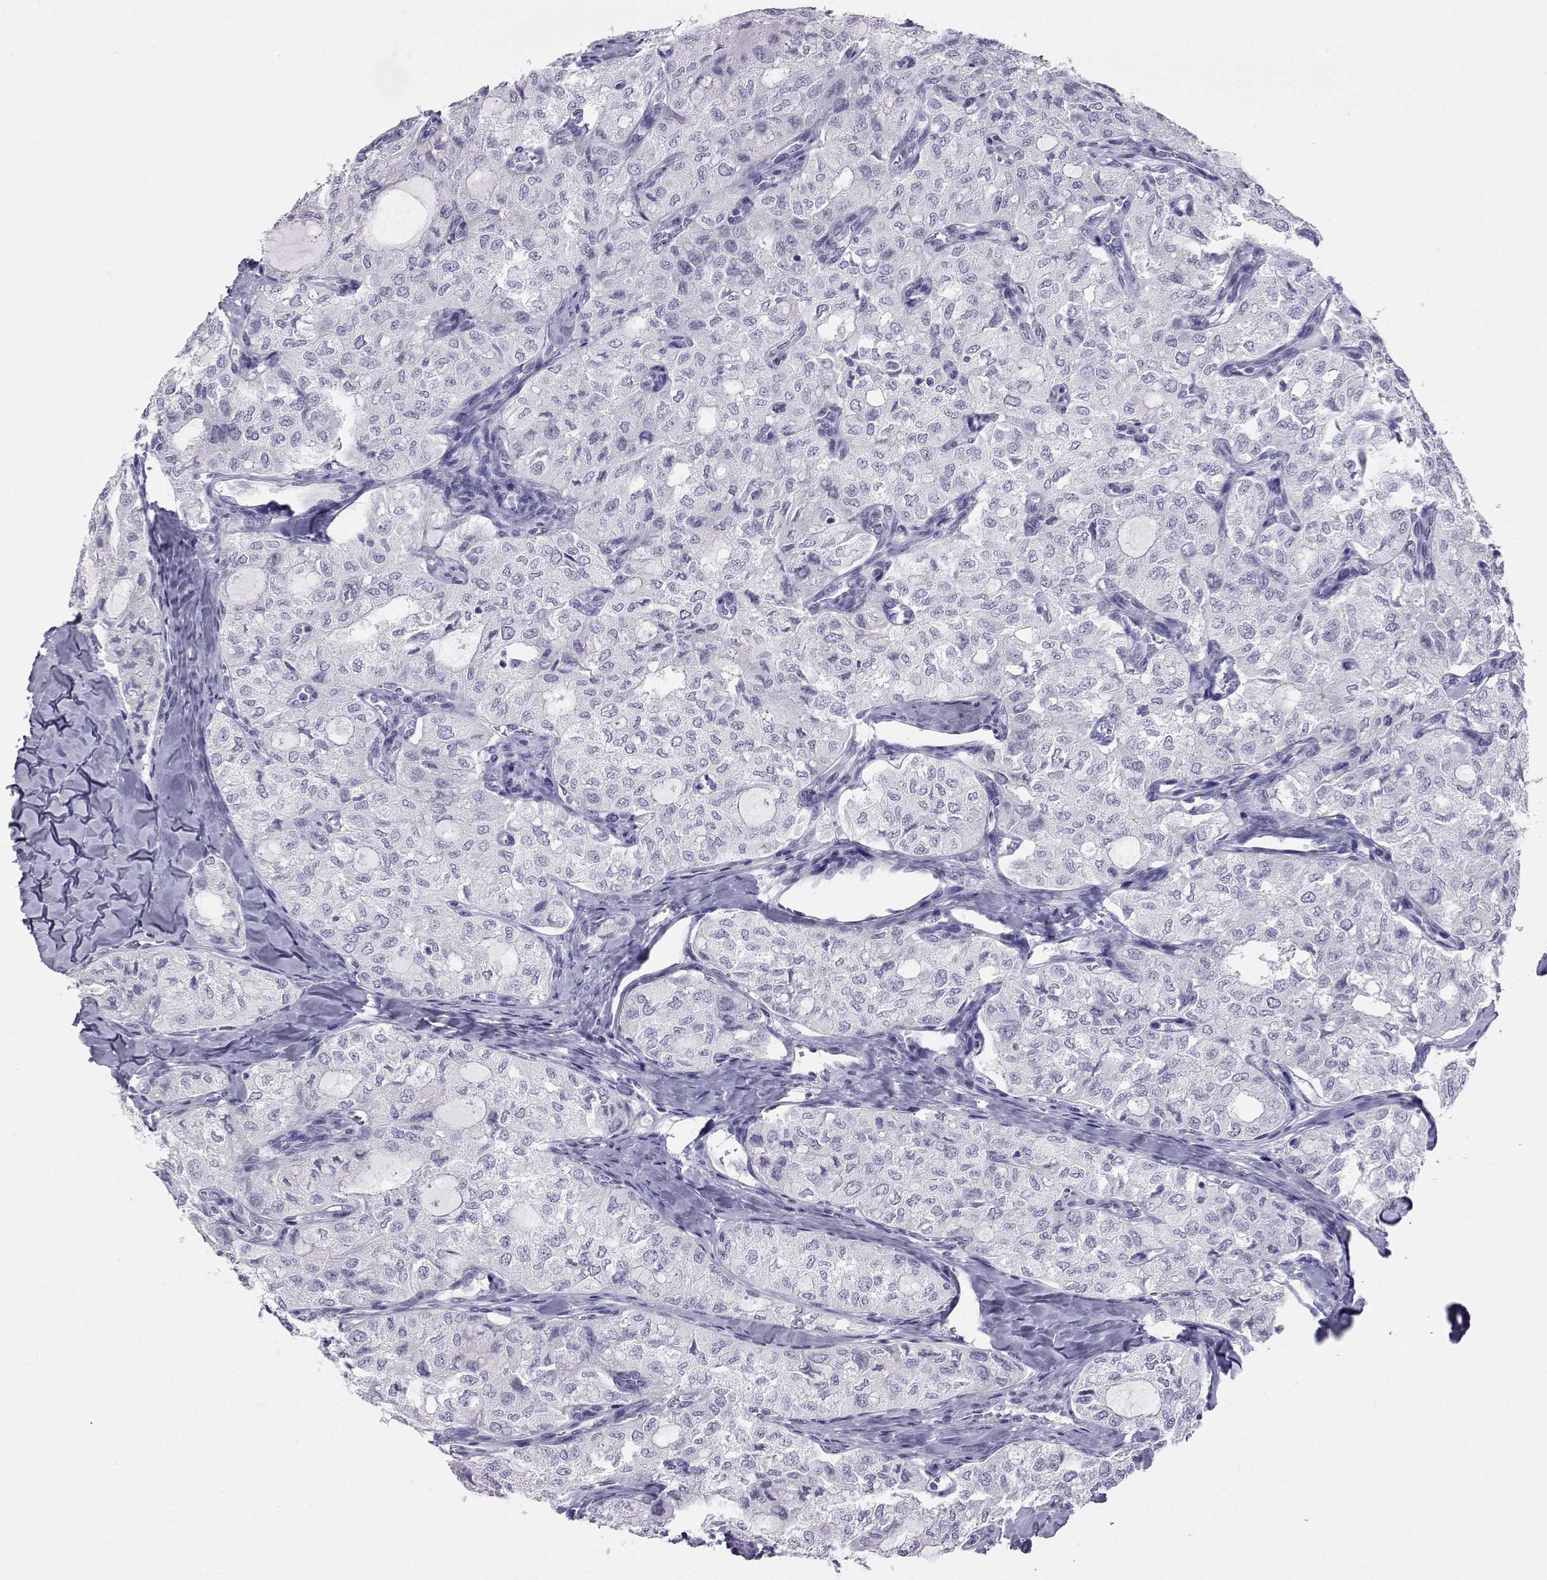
{"staining": {"intensity": "negative", "quantity": "none", "location": "none"}, "tissue": "thyroid cancer", "cell_type": "Tumor cells", "image_type": "cancer", "snomed": [{"axis": "morphology", "description": "Follicular adenoma carcinoma, NOS"}, {"axis": "topography", "description": "Thyroid gland"}], "caption": "This is an IHC image of thyroid follicular adenoma carcinoma. There is no staining in tumor cells.", "gene": "PLIN4", "patient": {"sex": "male", "age": 75}}